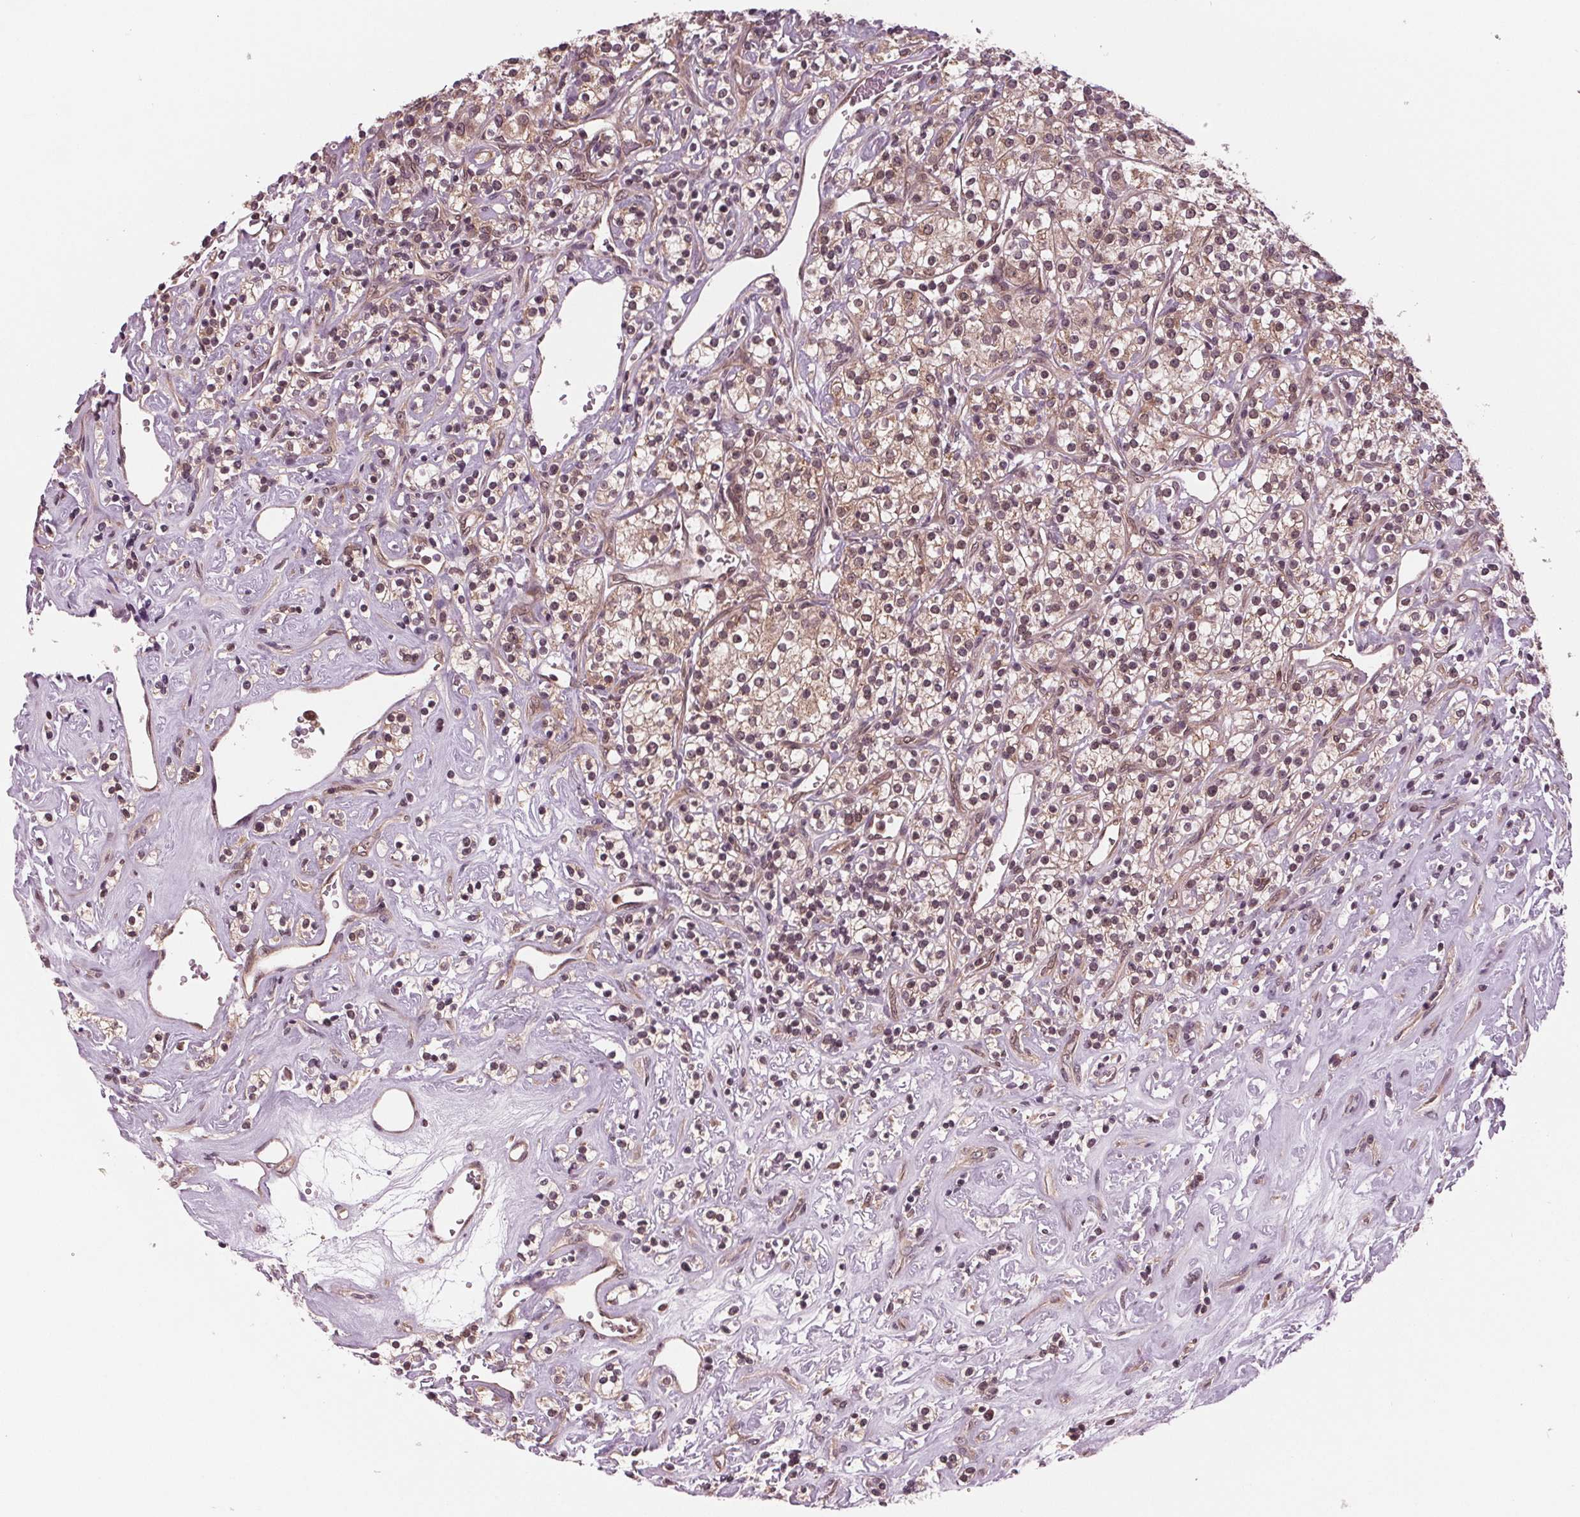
{"staining": {"intensity": "weak", "quantity": "25%-75%", "location": "cytoplasmic/membranous"}, "tissue": "renal cancer", "cell_type": "Tumor cells", "image_type": "cancer", "snomed": [{"axis": "morphology", "description": "Adenocarcinoma, NOS"}, {"axis": "topography", "description": "Kidney"}], "caption": "This micrograph reveals immunohistochemistry (IHC) staining of human renal cancer (adenocarcinoma), with low weak cytoplasmic/membranous staining in approximately 25%-75% of tumor cells.", "gene": "STAT3", "patient": {"sex": "male", "age": 77}}